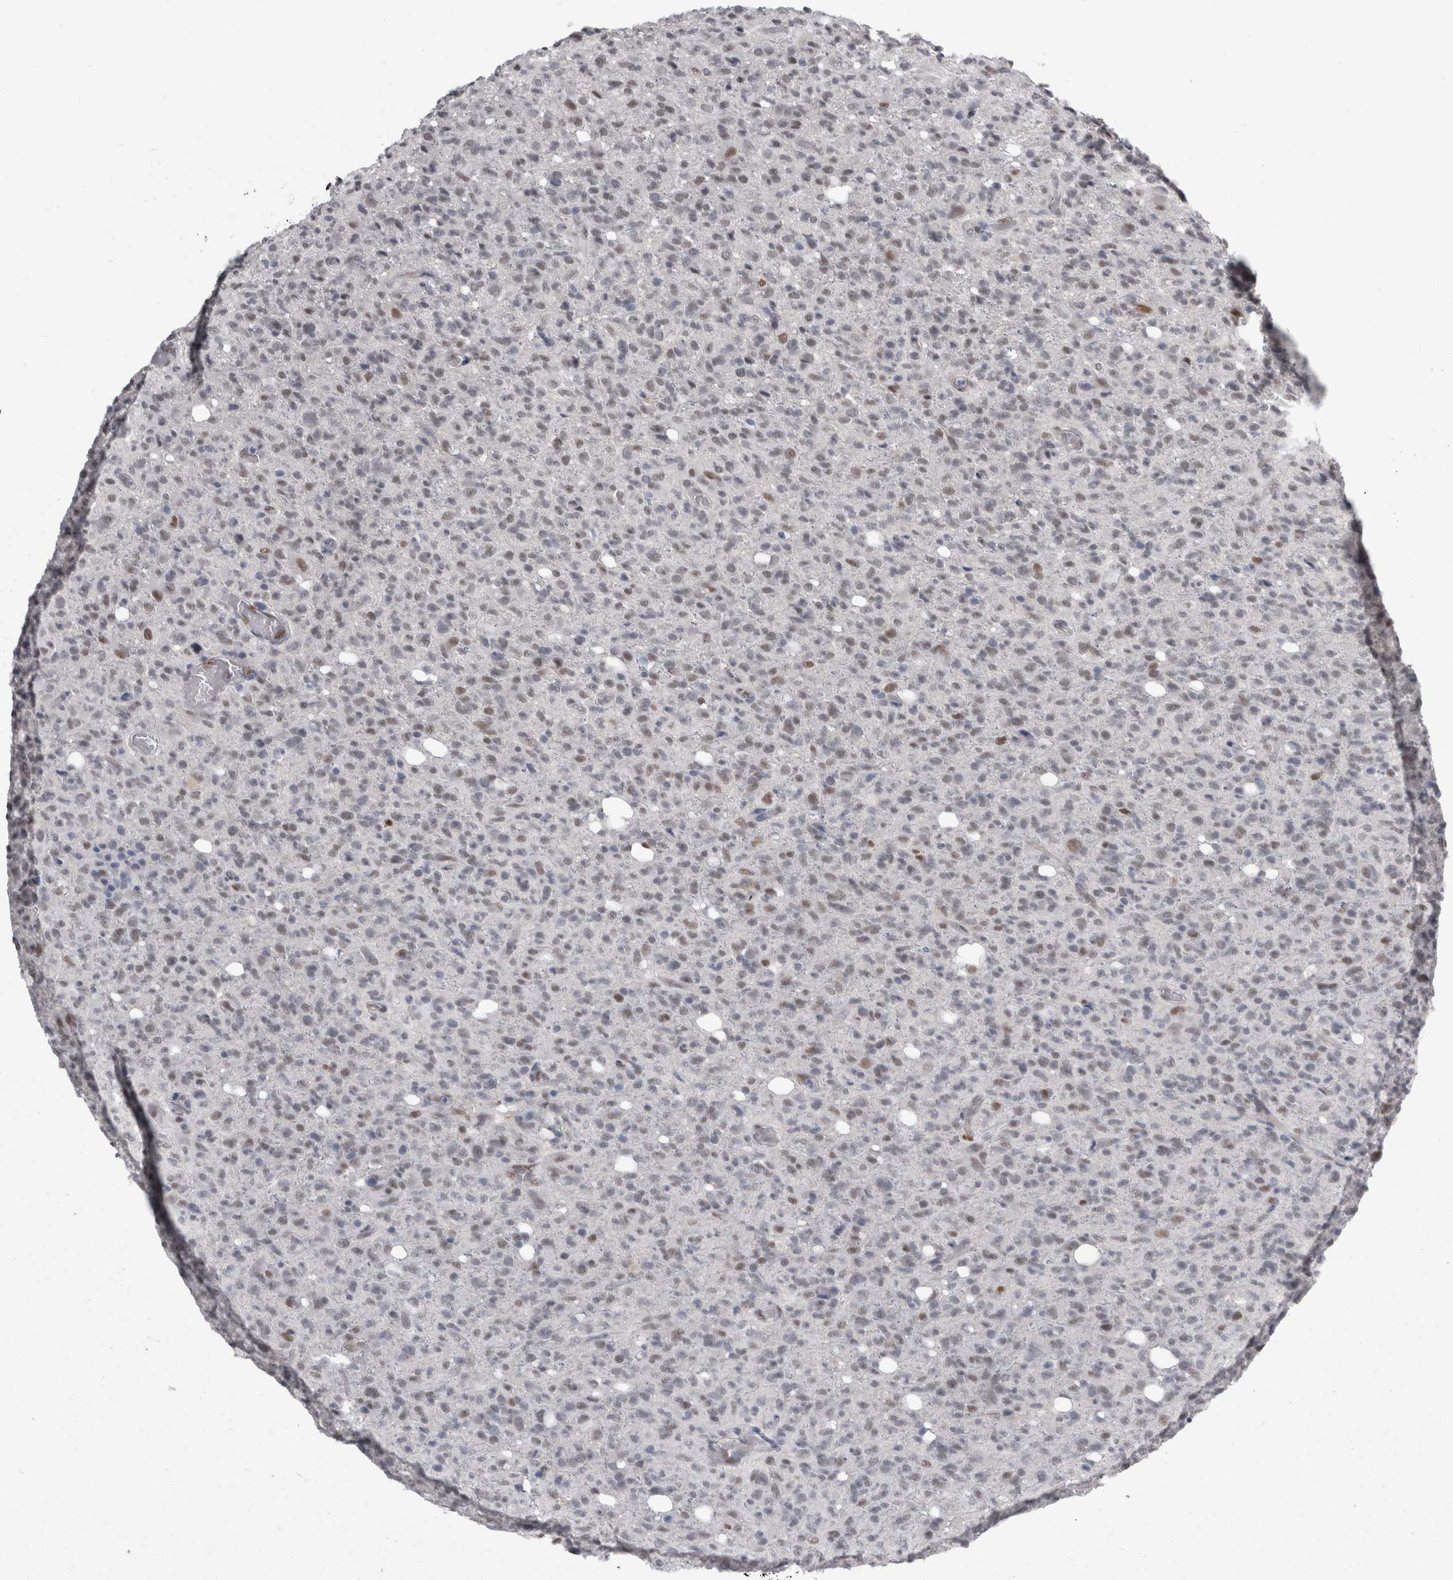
{"staining": {"intensity": "weak", "quantity": "<25%", "location": "nuclear"}, "tissue": "glioma", "cell_type": "Tumor cells", "image_type": "cancer", "snomed": [{"axis": "morphology", "description": "Glioma, malignant, High grade"}, {"axis": "topography", "description": "Brain"}], "caption": "Glioma was stained to show a protein in brown. There is no significant staining in tumor cells.", "gene": "C1orf54", "patient": {"sex": "female", "age": 57}}